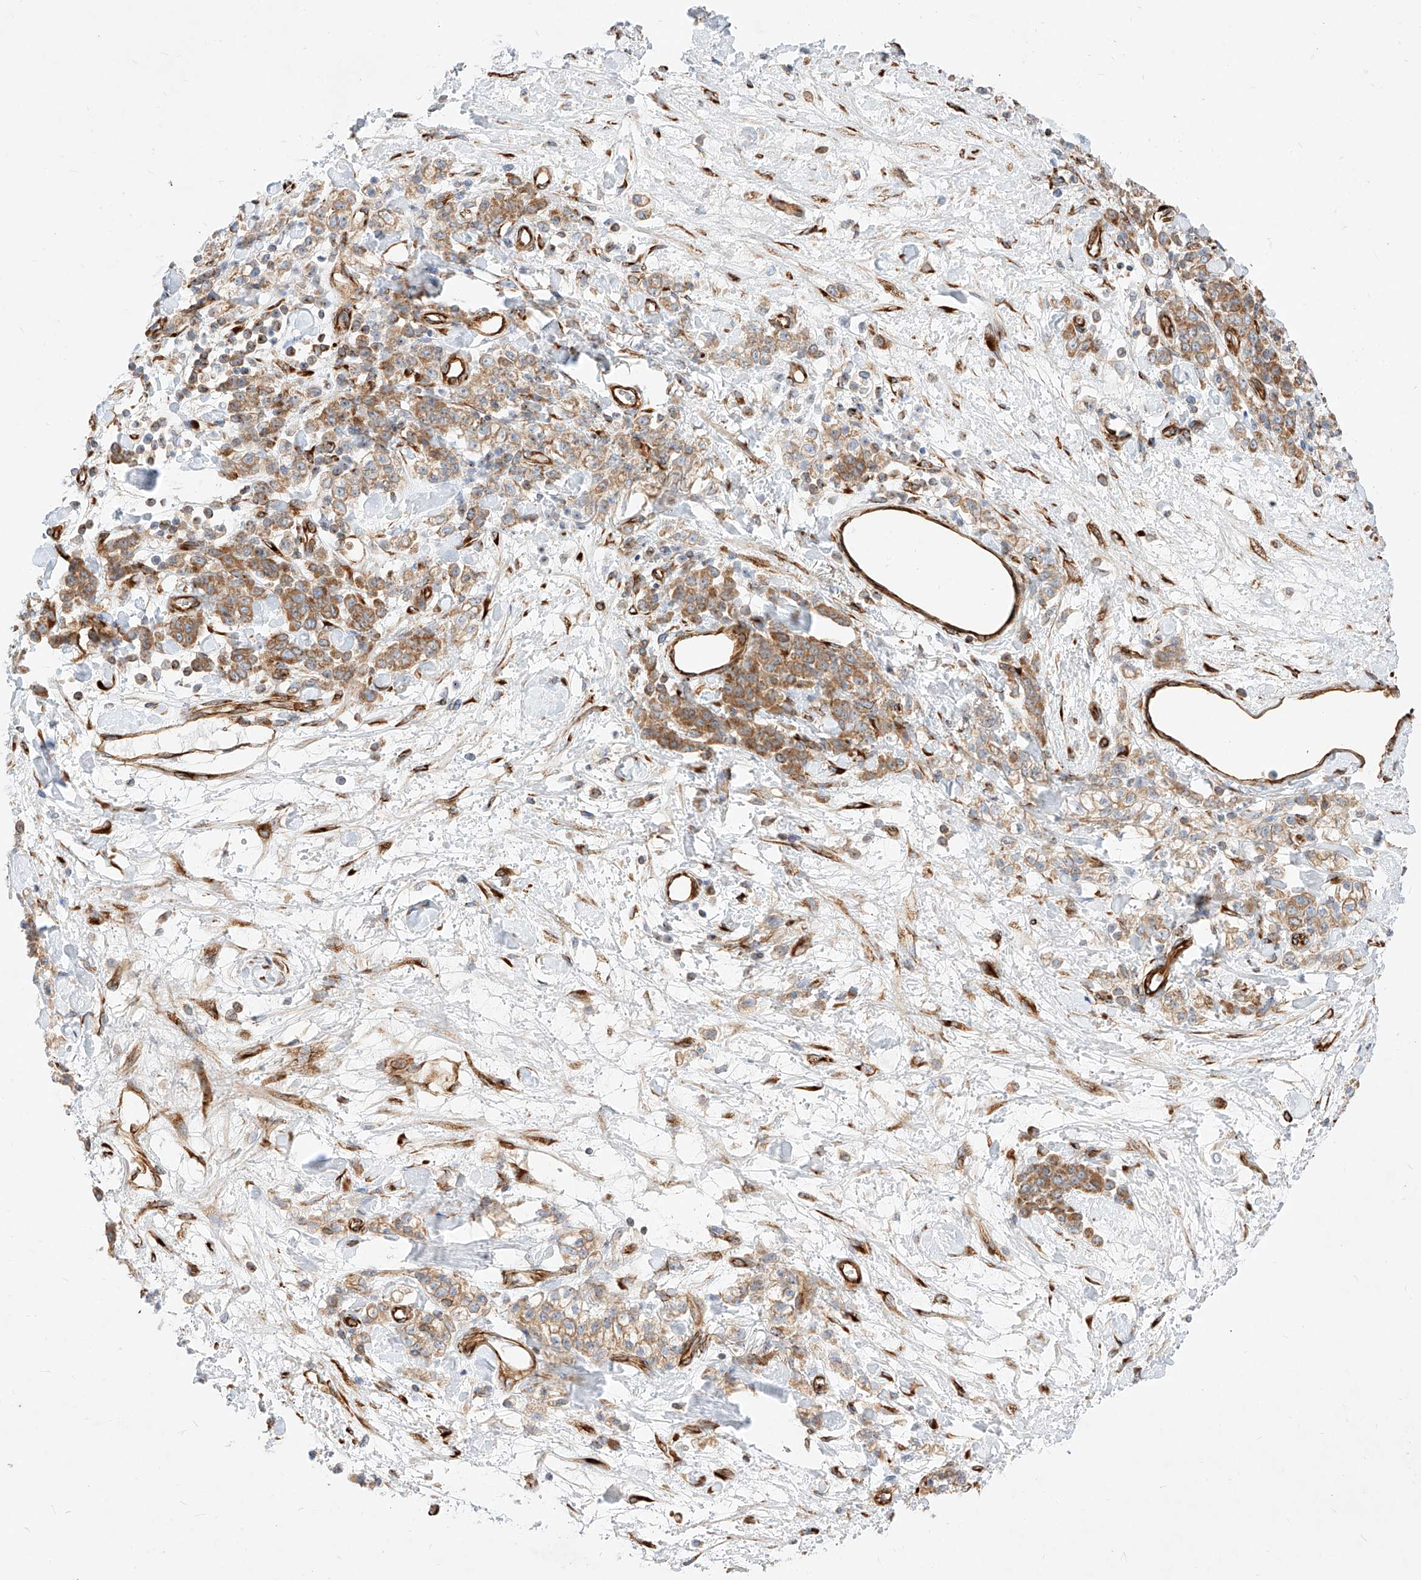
{"staining": {"intensity": "moderate", "quantity": ">75%", "location": "cytoplasmic/membranous"}, "tissue": "stomach cancer", "cell_type": "Tumor cells", "image_type": "cancer", "snomed": [{"axis": "morphology", "description": "Normal tissue, NOS"}, {"axis": "morphology", "description": "Adenocarcinoma, NOS"}, {"axis": "topography", "description": "Stomach"}], "caption": "The photomicrograph exhibits staining of stomach cancer, revealing moderate cytoplasmic/membranous protein expression (brown color) within tumor cells.", "gene": "CSGALNACT2", "patient": {"sex": "male", "age": 82}}